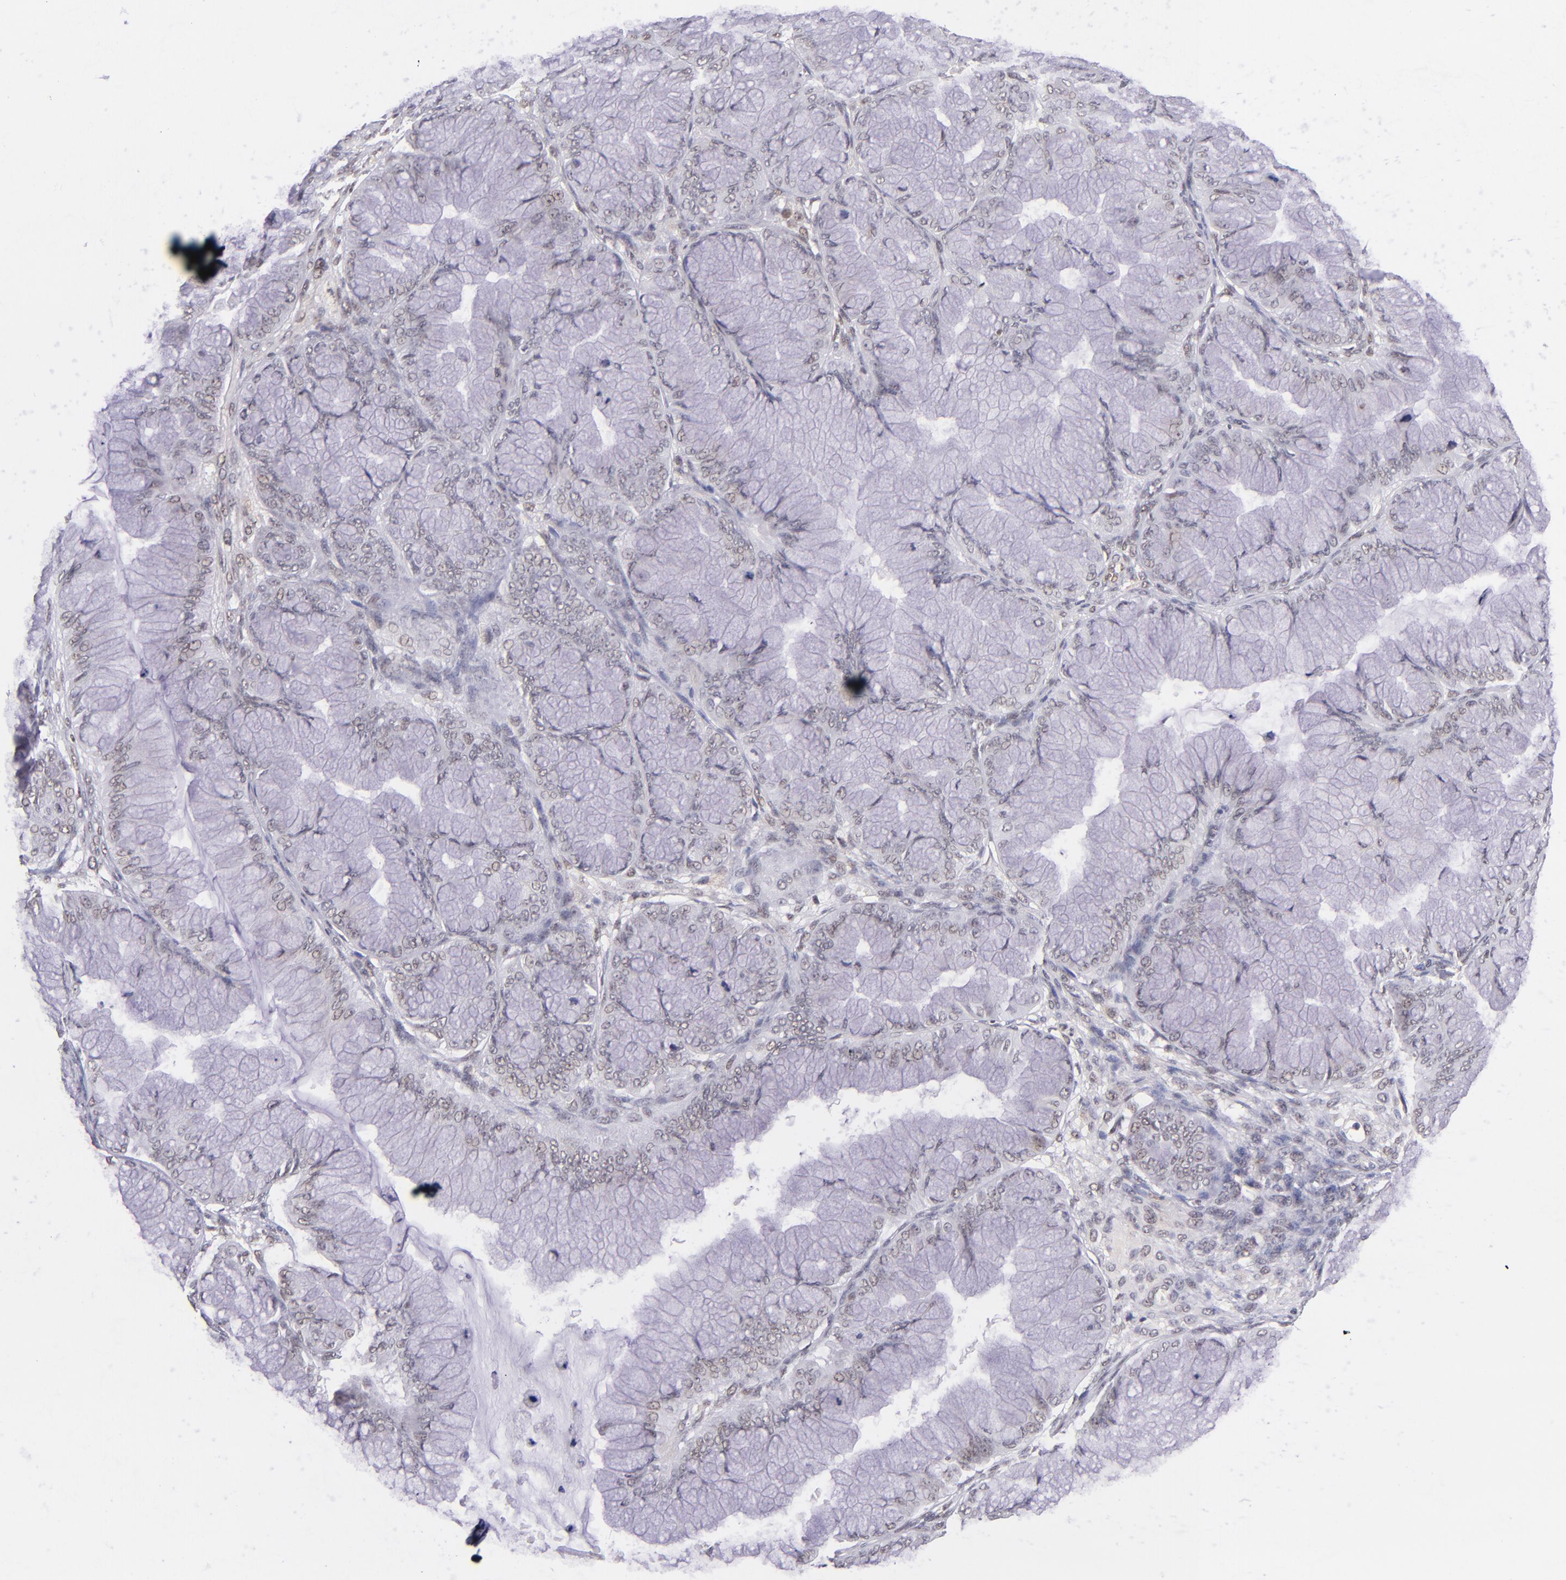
{"staining": {"intensity": "weak", "quantity": "<25%", "location": "nuclear"}, "tissue": "ovarian cancer", "cell_type": "Tumor cells", "image_type": "cancer", "snomed": [{"axis": "morphology", "description": "Cystadenocarcinoma, mucinous, NOS"}, {"axis": "topography", "description": "Ovary"}], "caption": "High magnification brightfield microscopy of ovarian cancer stained with DAB (brown) and counterstained with hematoxylin (blue): tumor cells show no significant expression. Brightfield microscopy of immunohistochemistry (IHC) stained with DAB (3,3'-diaminobenzidine) (brown) and hematoxylin (blue), captured at high magnification.", "gene": "ZNF148", "patient": {"sex": "female", "age": 63}}